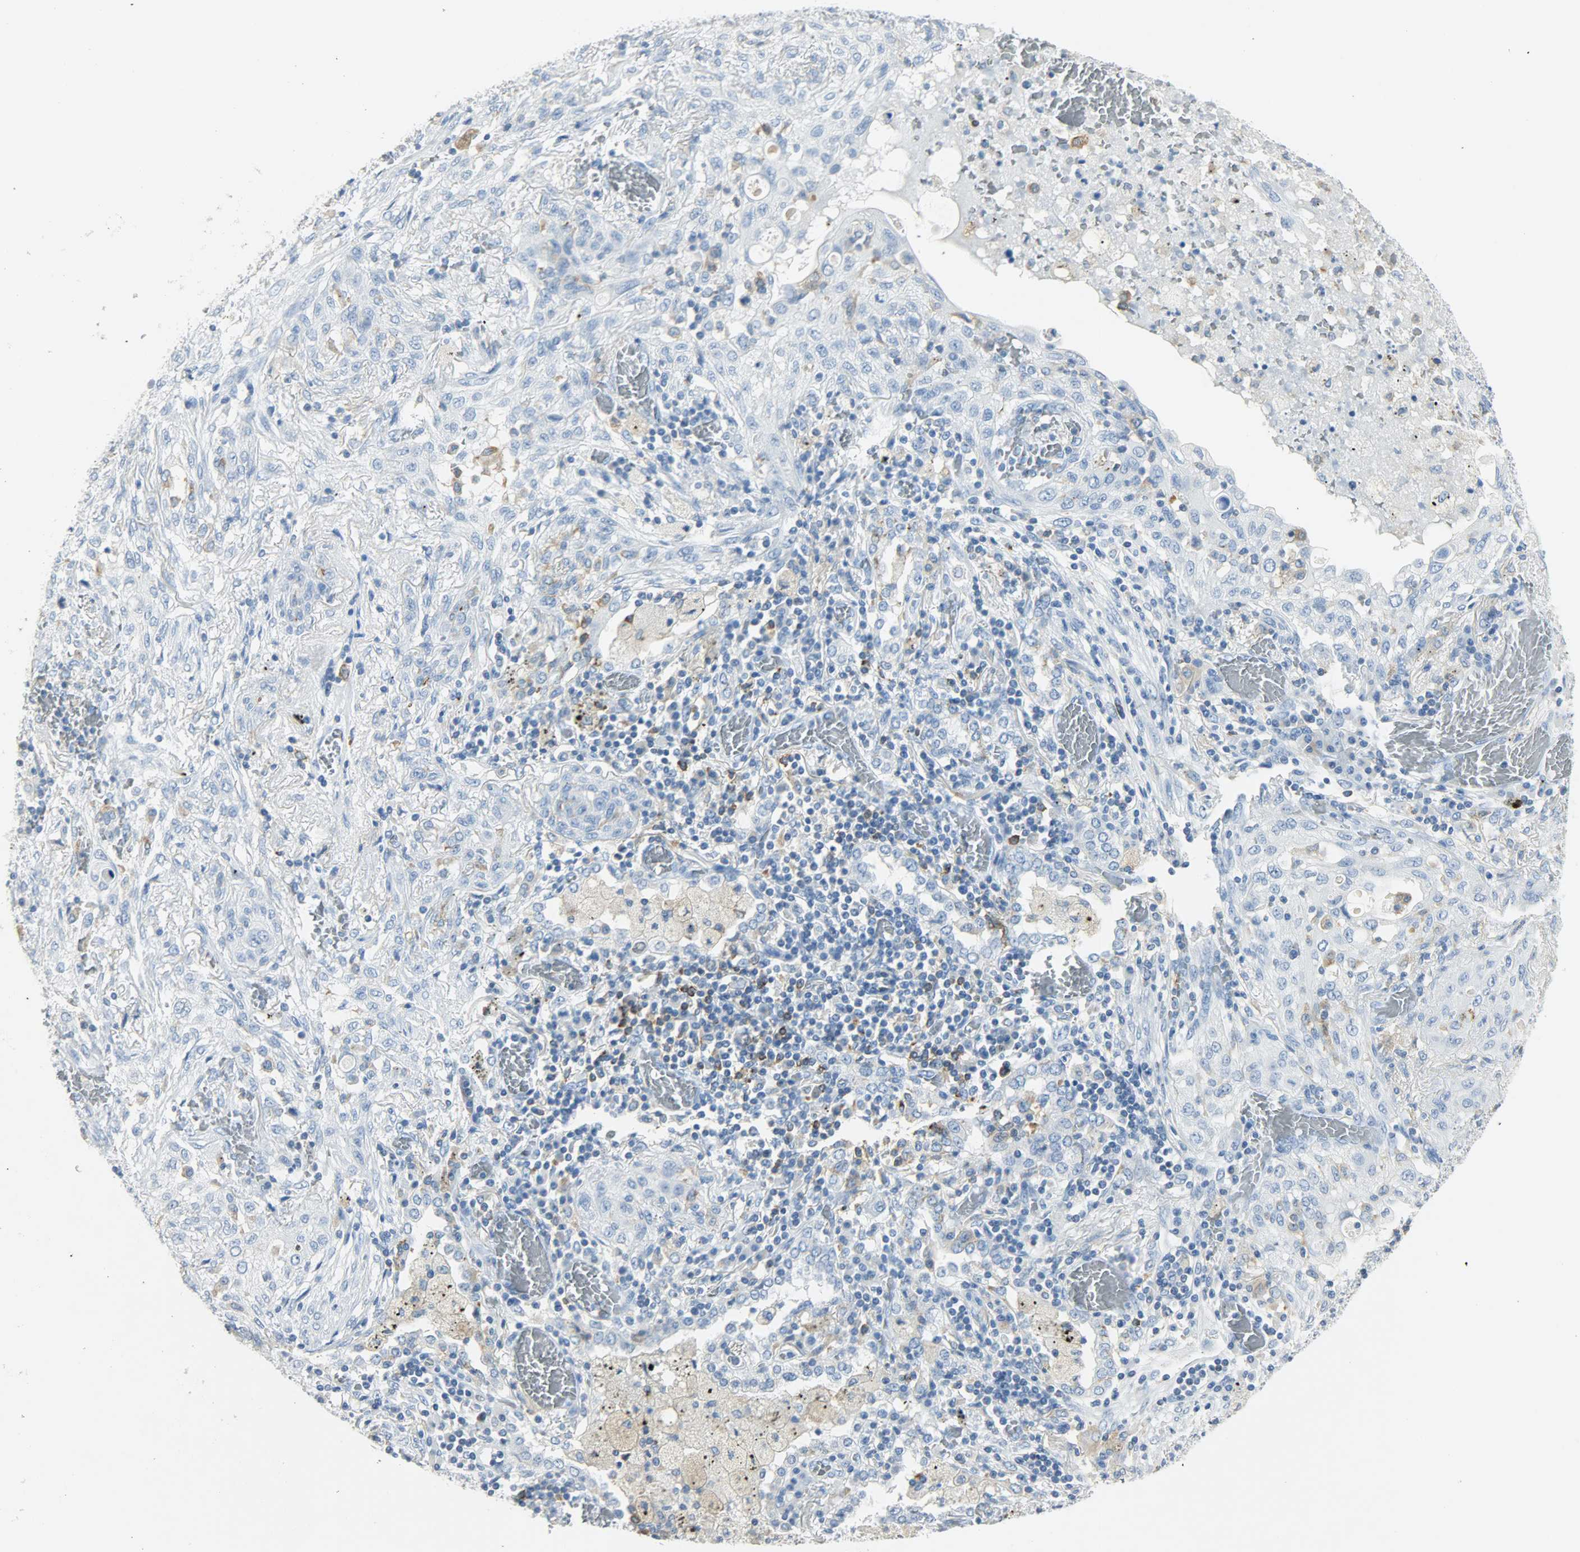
{"staining": {"intensity": "negative", "quantity": "none", "location": "none"}, "tissue": "lung cancer", "cell_type": "Tumor cells", "image_type": "cancer", "snomed": [{"axis": "morphology", "description": "Squamous cell carcinoma, NOS"}, {"axis": "topography", "description": "Lung"}], "caption": "Immunohistochemical staining of human lung squamous cell carcinoma demonstrates no significant staining in tumor cells.", "gene": "PTPN6", "patient": {"sex": "female", "age": 47}}